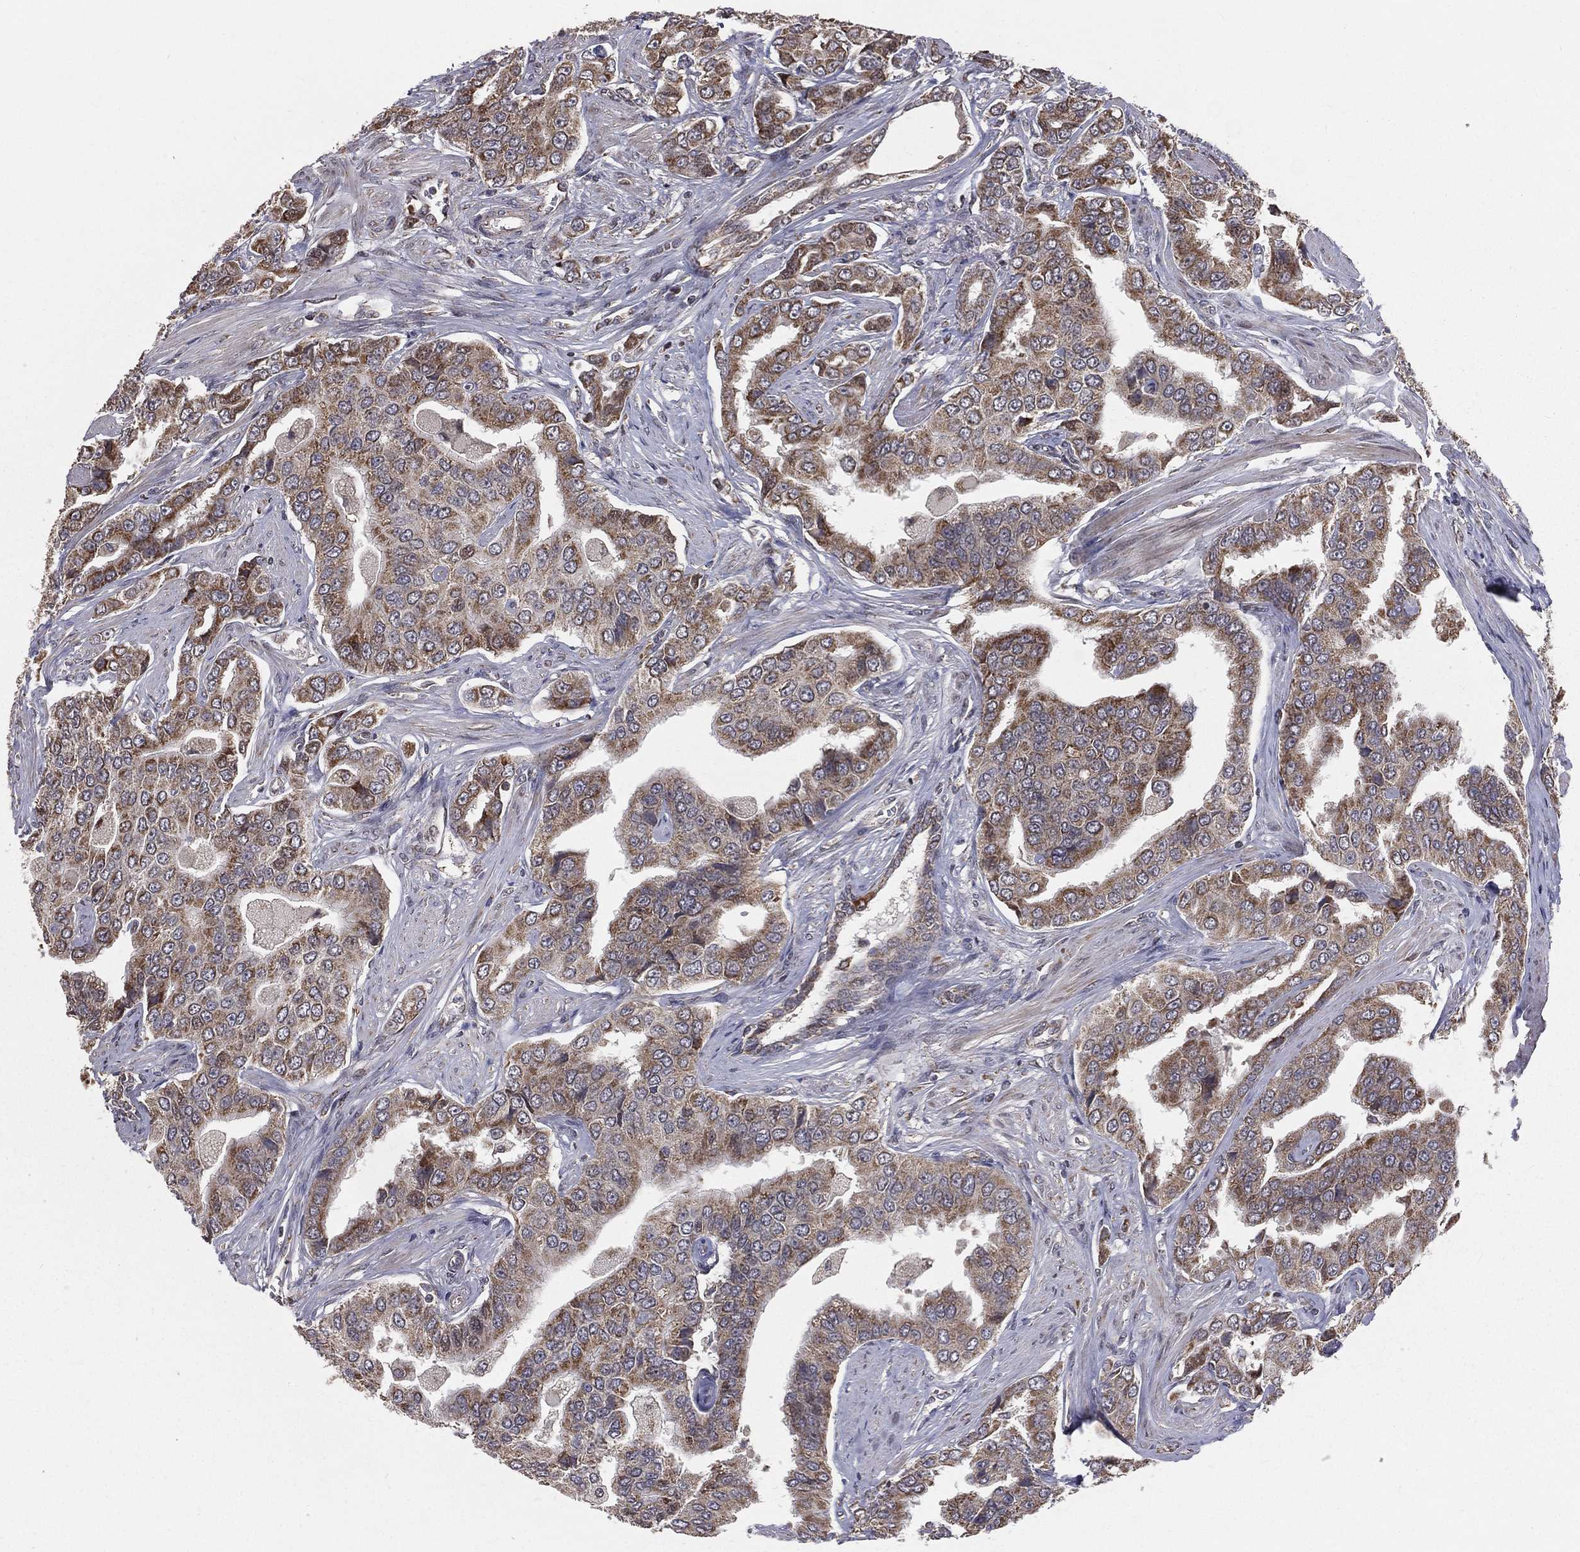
{"staining": {"intensity": "moderate", "quantity": ">75%", "location": "cytoplasmic/membranous"}, "tissue": "prostate cancer", "cell_type": "Tumor cells", "image_type": "cancer", "snomed": [{"axis": "morphology", "description": "Adenocarcinoma, NOS"}, {"axis": "topography", "description": "Prostate and seminal vesicle, NOS"}, {"axis": "topography", "description": "Prostate"}], "caption": "Protein staining of prostate adenocarcinoma tissue exhibits moderate cytoplasmic/membranous positivity in about >75% of tumor cells.", "gene": "MRPL46", "patient": {"sex": "male", "age": 69}}